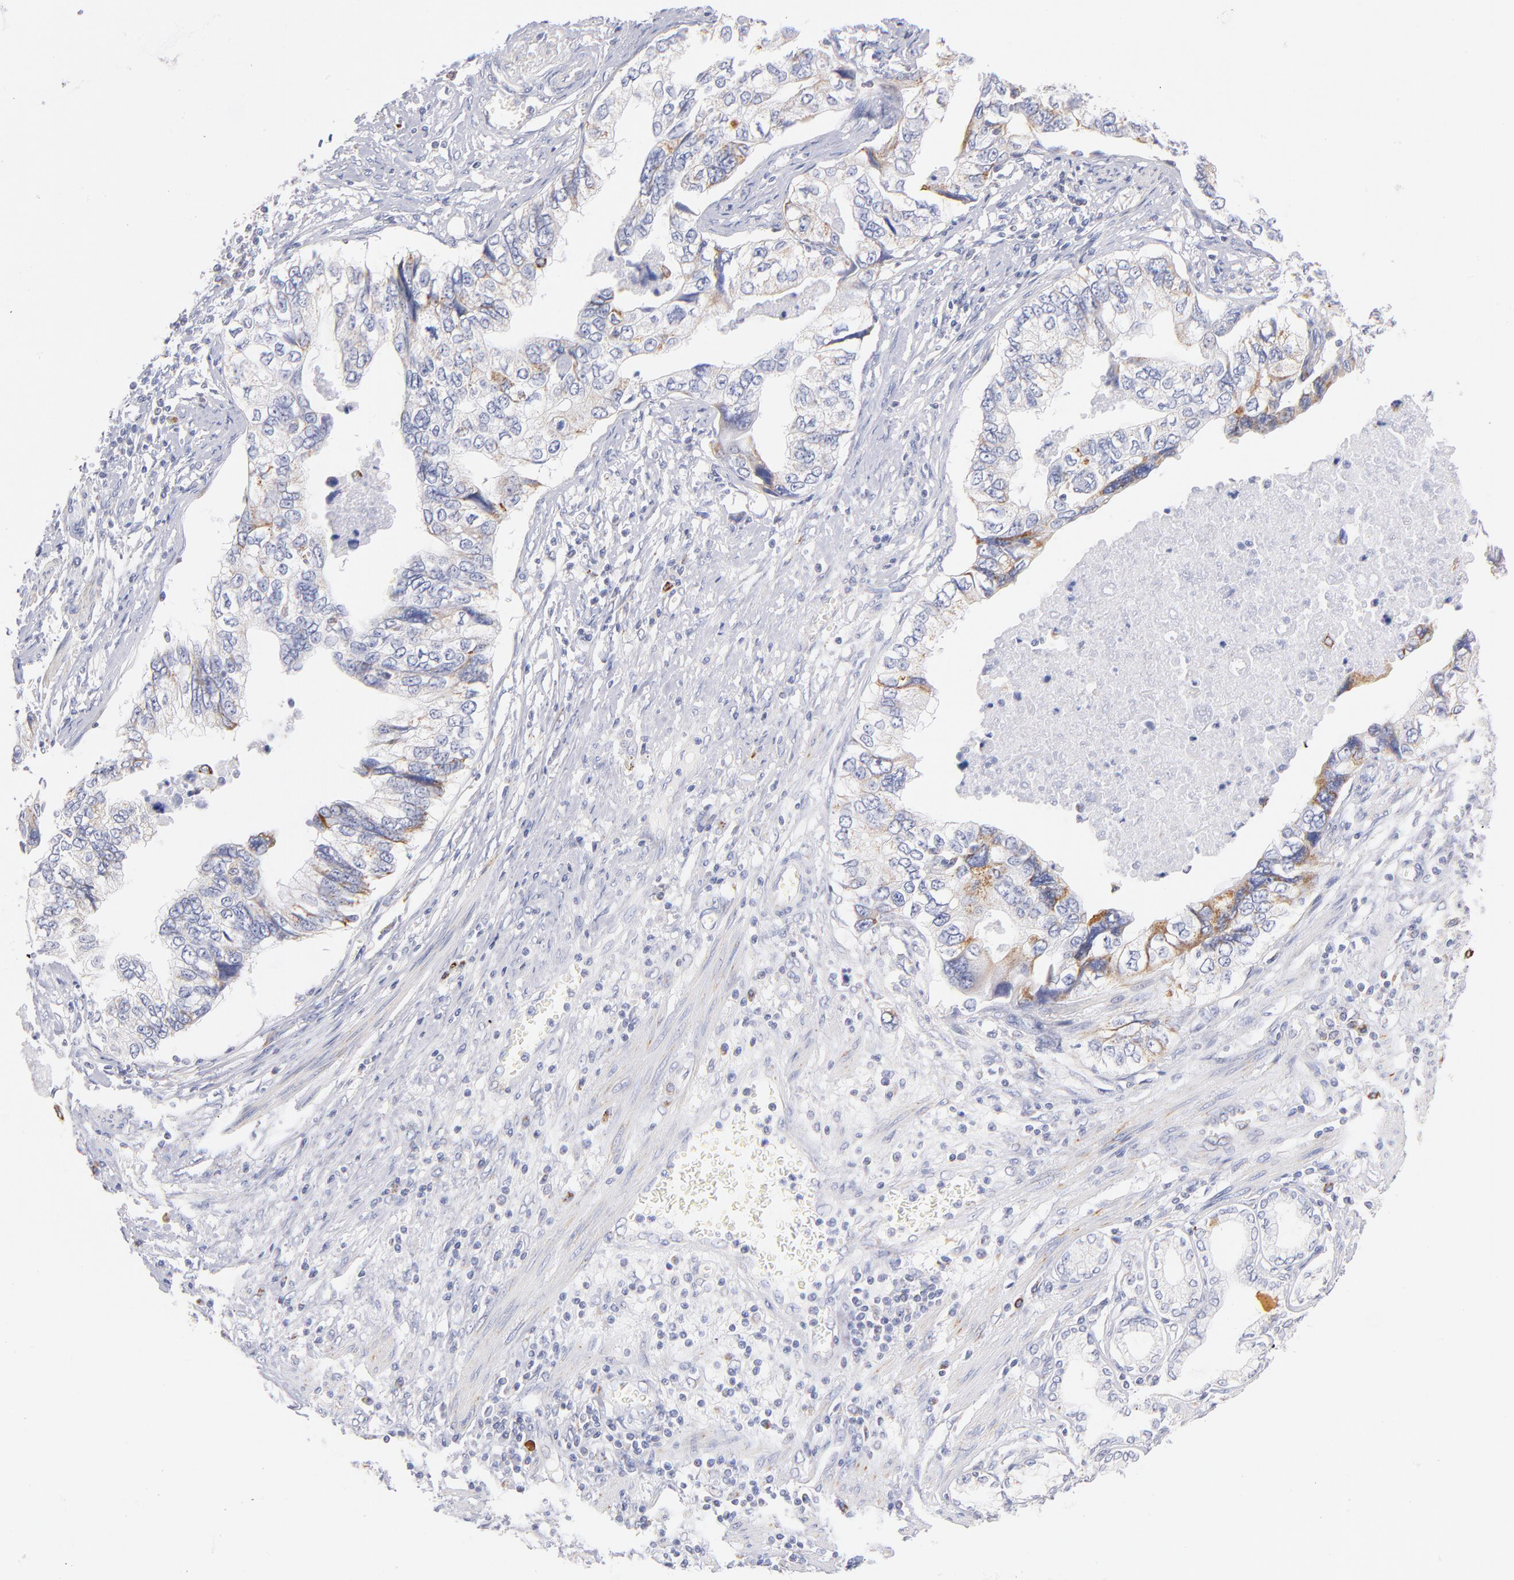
{"staining": {"intensity": "moderate", "quantity": "<25%", "location": "cytoplasmic/membranous"}, "tissue": "stomach cancer", "cell_type": "Tumor cells", "image_type": "cancer", "snomed": [{"axis": "morphology", "description": "Adenocarcinoma, NOS"}, {"axis": "topography", "description": "Pancreas"}, {"axis": "topography", "description": "Stomach, upper"}], "caption": "A histopathology image of human stomach cancer (adenocarcinoma) stained for a protein displays moderate cytoplasmic/membranous brown staining in tumor cells. (brown staining indicates protein expression, while blue staining denotes nuclei).", "gene": "AIFM1", "patient": {"sex": "male", "age": 77}}